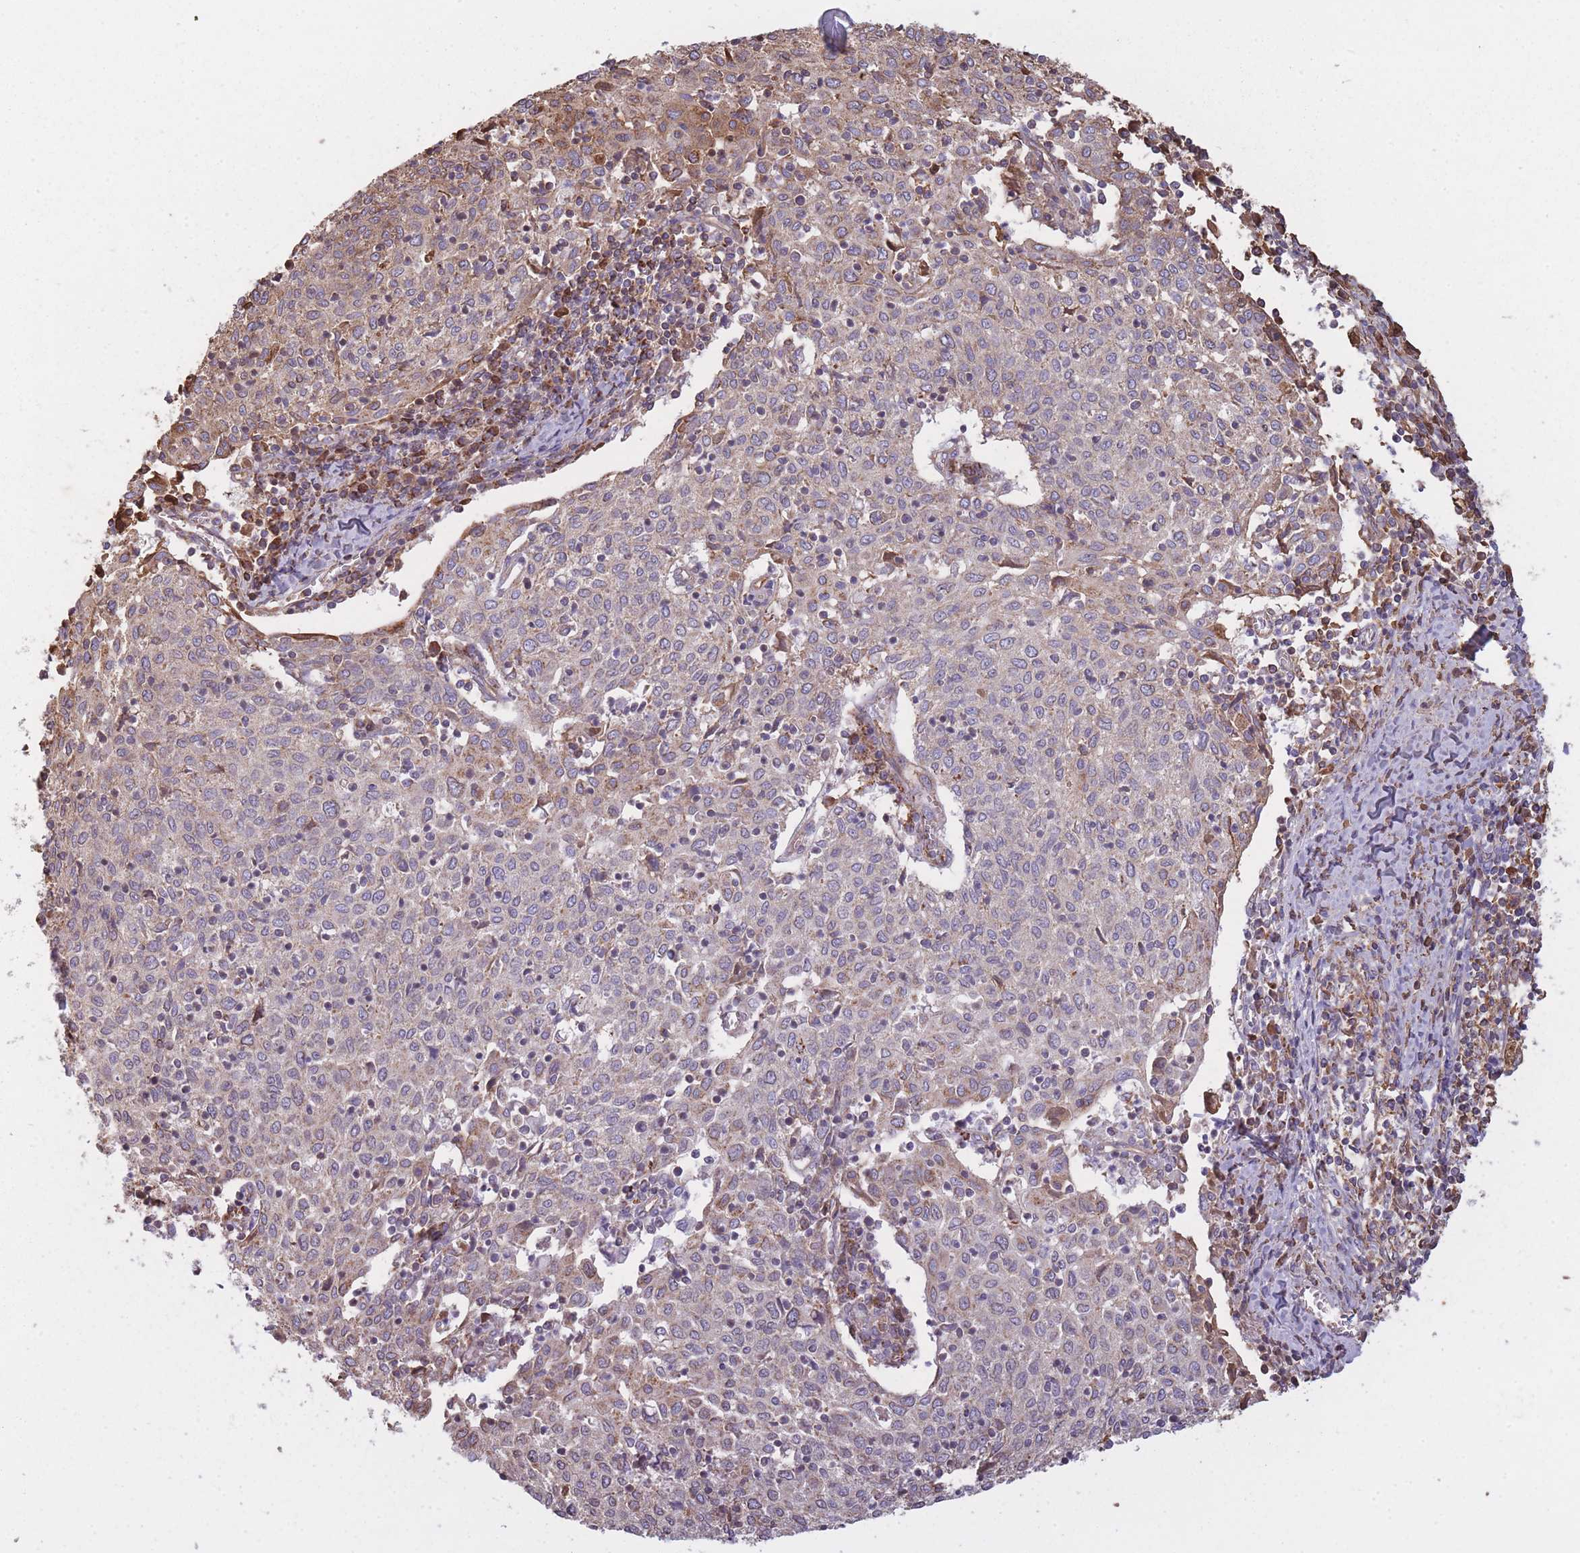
{"staining": {"intensity": "weak", "quantity": "25%-75%", "location": "cytoplasmic/membranous"}, "tissue": "cervical cancer", "cell_type": "Tumor cells", "image_type": "cancer", "snomed": [{"axis": "morphology", "description": "Squamous cell carcinoma, NOS"}, {"axis": "topography", "description": "Cervix"}], "caption": "About 25%-75% of tumor cells in cervical cancer display weak cytoplasmic/membranous protein expression as visualized by brown immunohistochemical staining.", "gene": "KAT2A", "patient": {"sex": "female", "age": 52}}